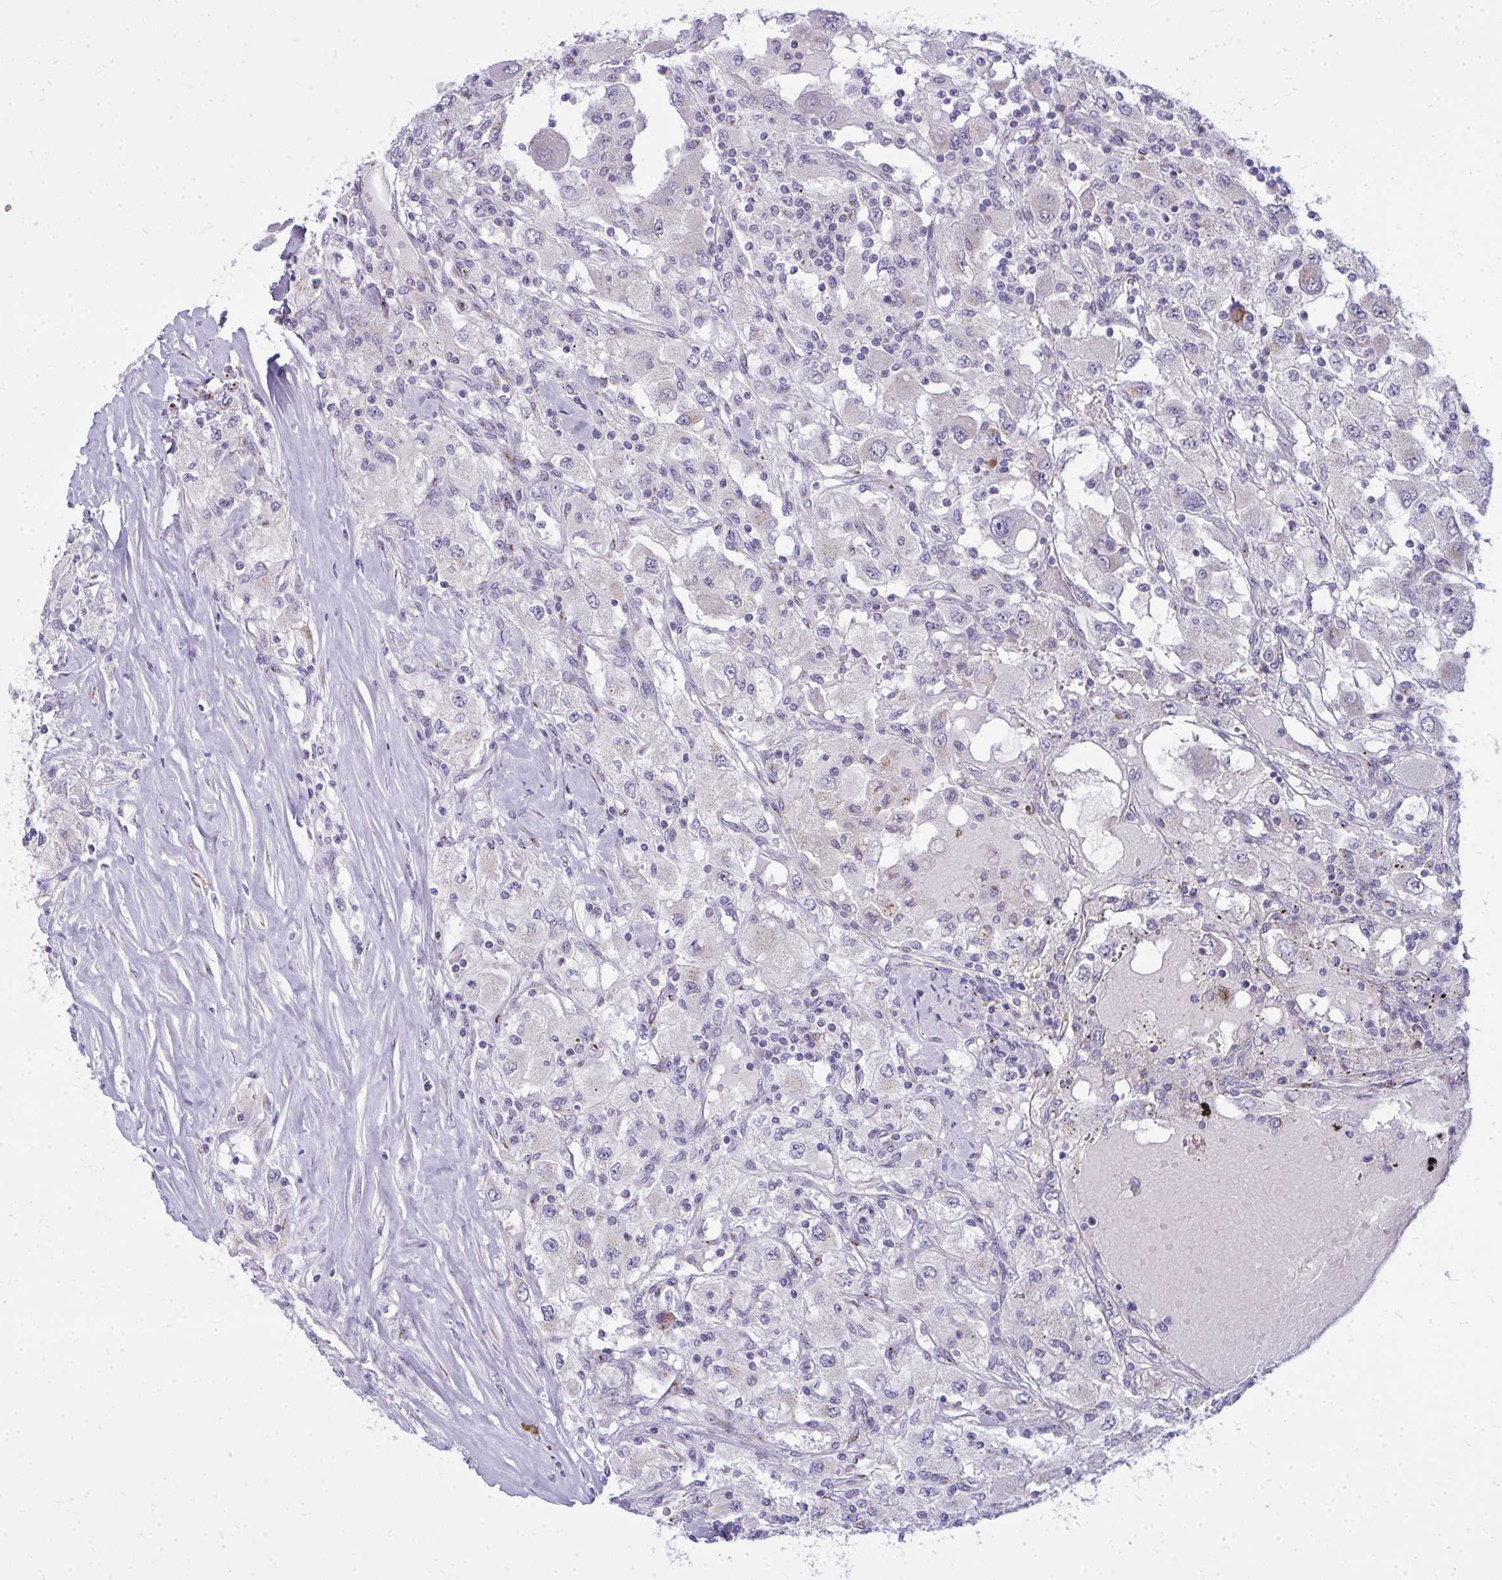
{"staining": {"intensity": "negative", "quantity": "none", "location": "none"}, "tissue": "renal cancer", "cell_type": "Tumor cells", "image_type": "cancer", "snomed": [{"axis": "morphology", "description": "Adenocarcinoma, NOS"}, {"axis": "topography", "description": "Kidney"}], "caption": "Image shows no protein expression in tumor cells of renal cancer tissue.", "gene": "DTX4", "patient": {"sex": "female", "age": 67}}